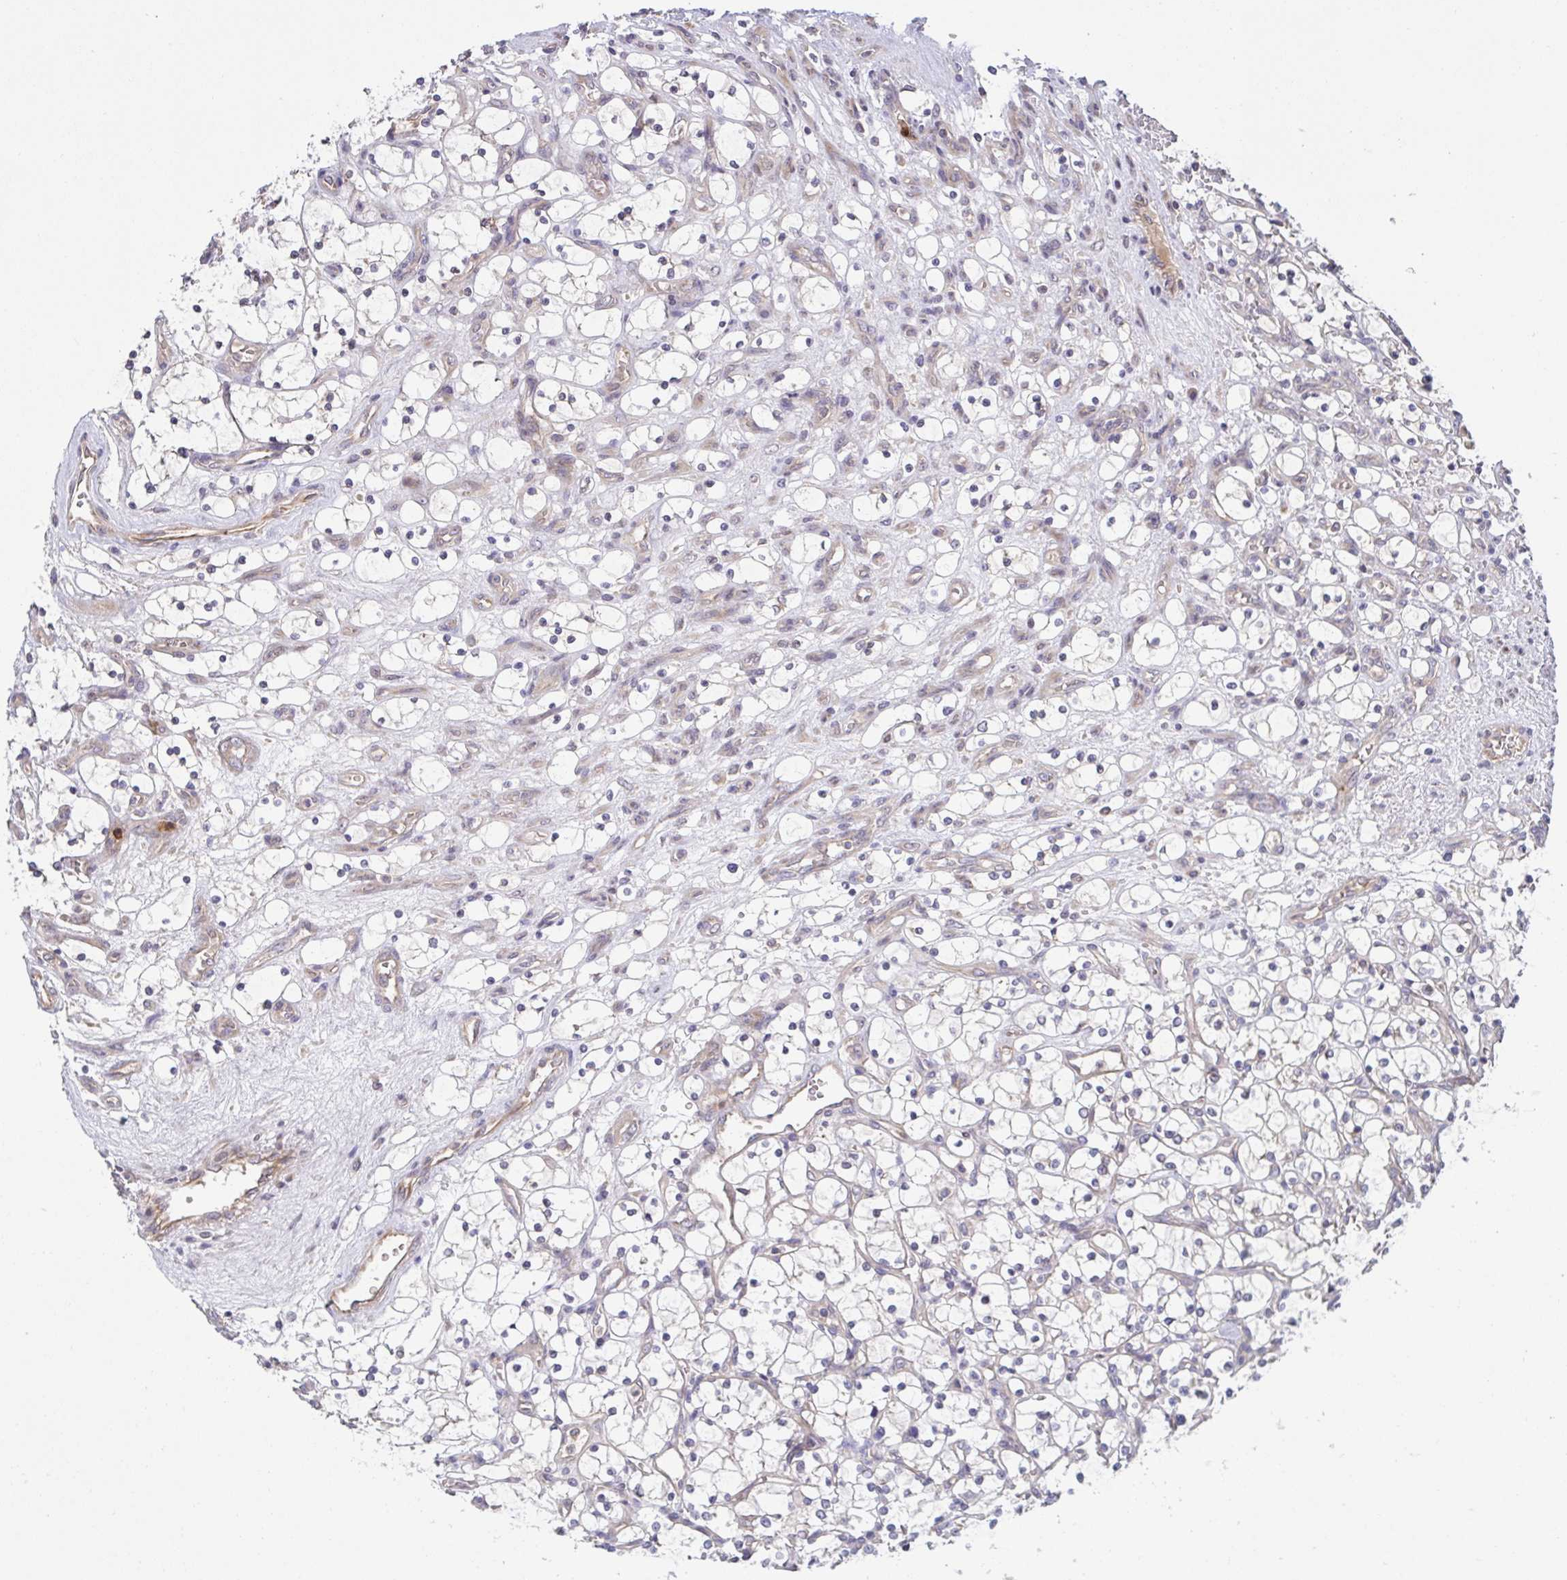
{"staining": {"intensity": "negative", "quantity": "none", "location": "none"}, "tissue": "renal cancer", "cell_type": "Tumor cells", "image_type": "cancer", "snomed": [{"axis": "morphology", "description": "Adenocarcinoma, NOS"}, {"axis": "topography", "description": "Kidney"}], "caption": "This is an IHC image of renal cancer (adenocarcinoma). There is no staining in tumor cells.", "gene": "OSBPL7", "patient": {"sex": "female", "age": 69}}